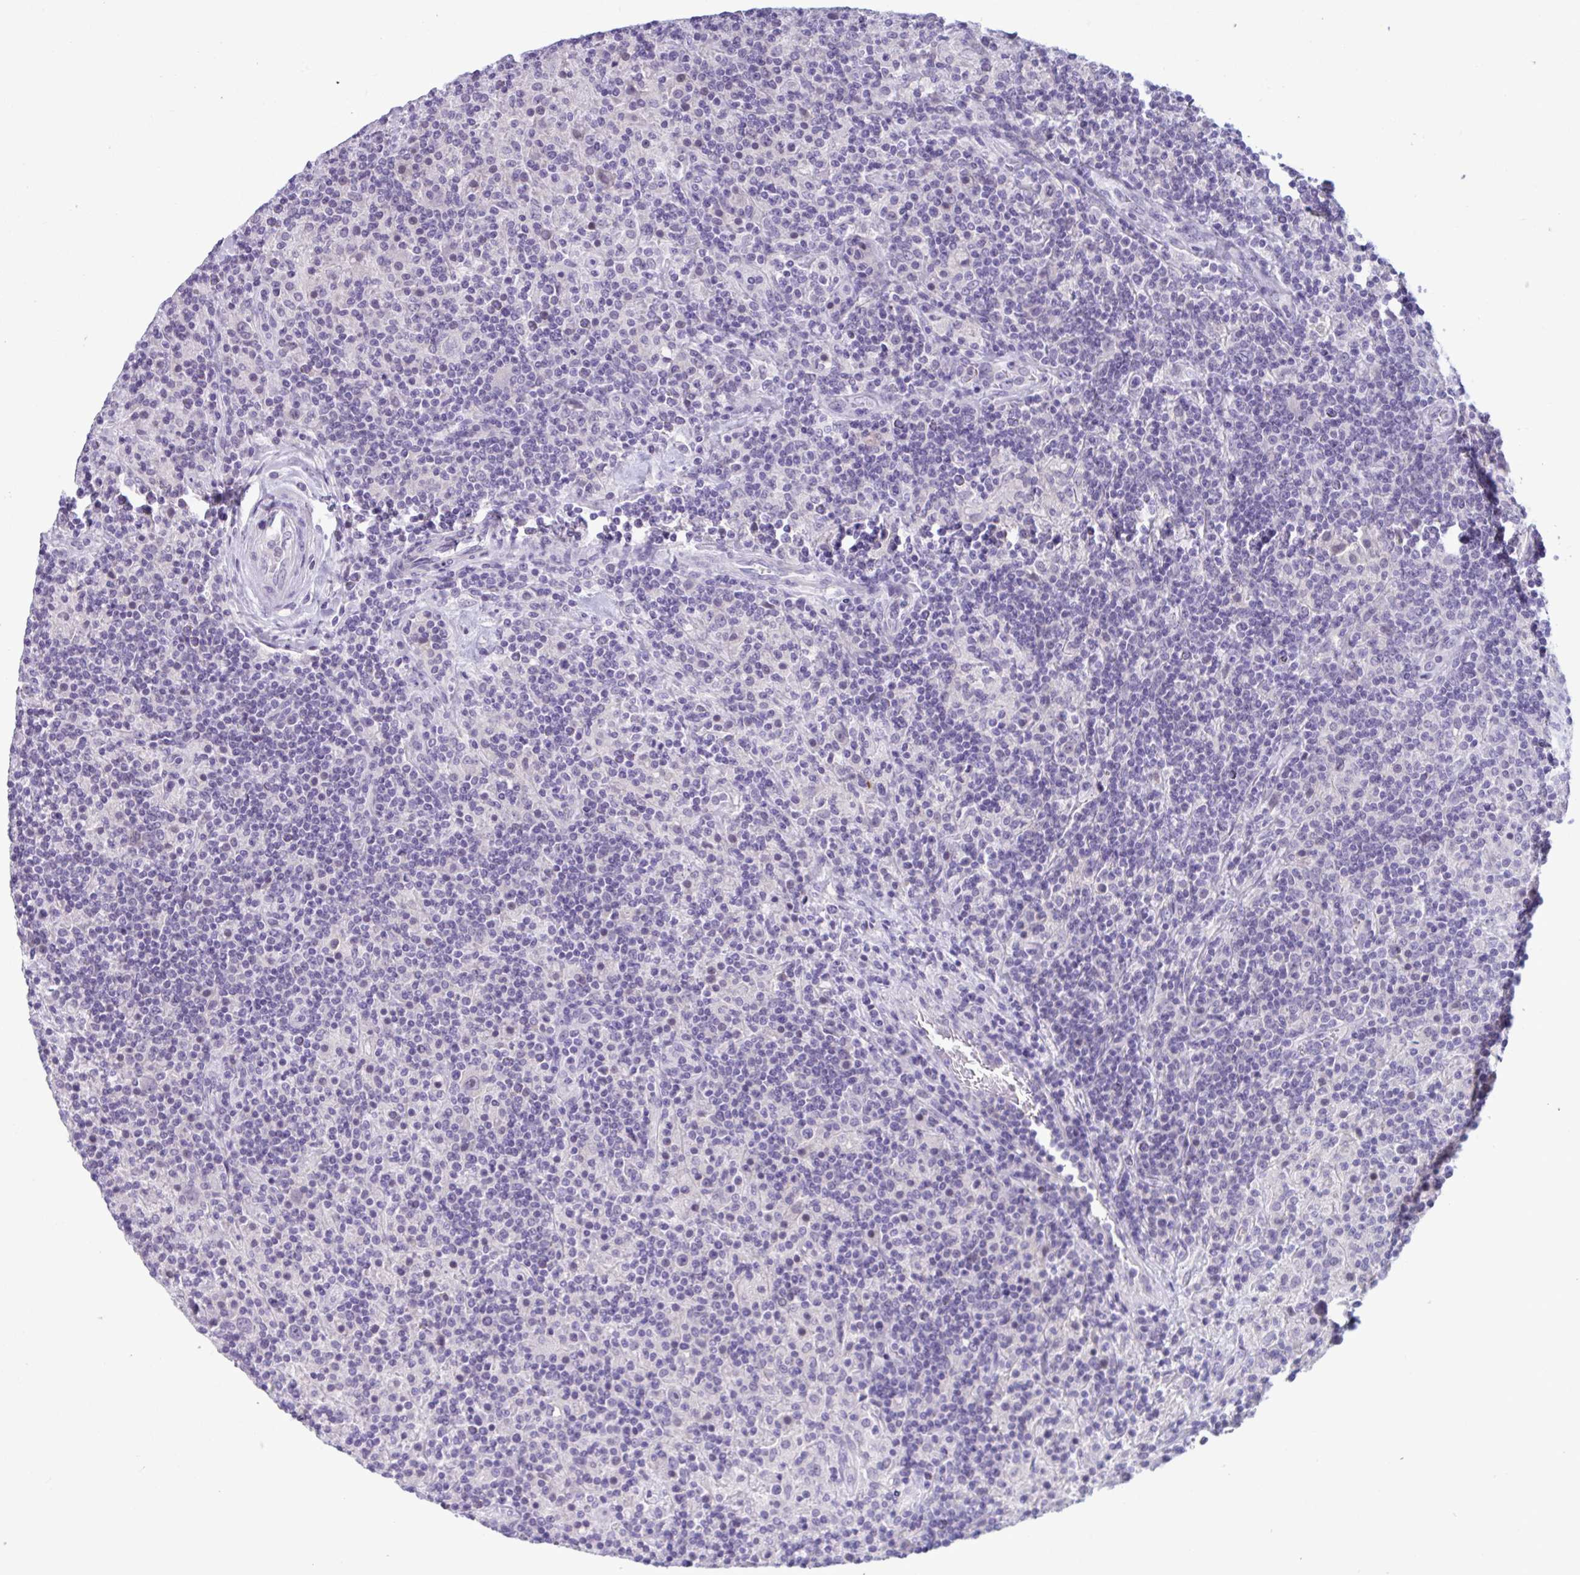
{"staining": {"intensity": "negative", "quantity": "none", "location": "none"}, "tissue": "lymphoma", "cell_type": "Tumor cells", "image_type": "cancer", "snomed": [{"axis": "morphology", "description": "Hodgkin's disease, NOS"}, {"axis": "topography", "description": "Lymph node"}], "caption": "Hodgkin's disease was stained to show a protein in brown. There is no significant staining in tumor cells.", "gene": "WNT9B", "patient": {"sex": "male", "age": 70}}